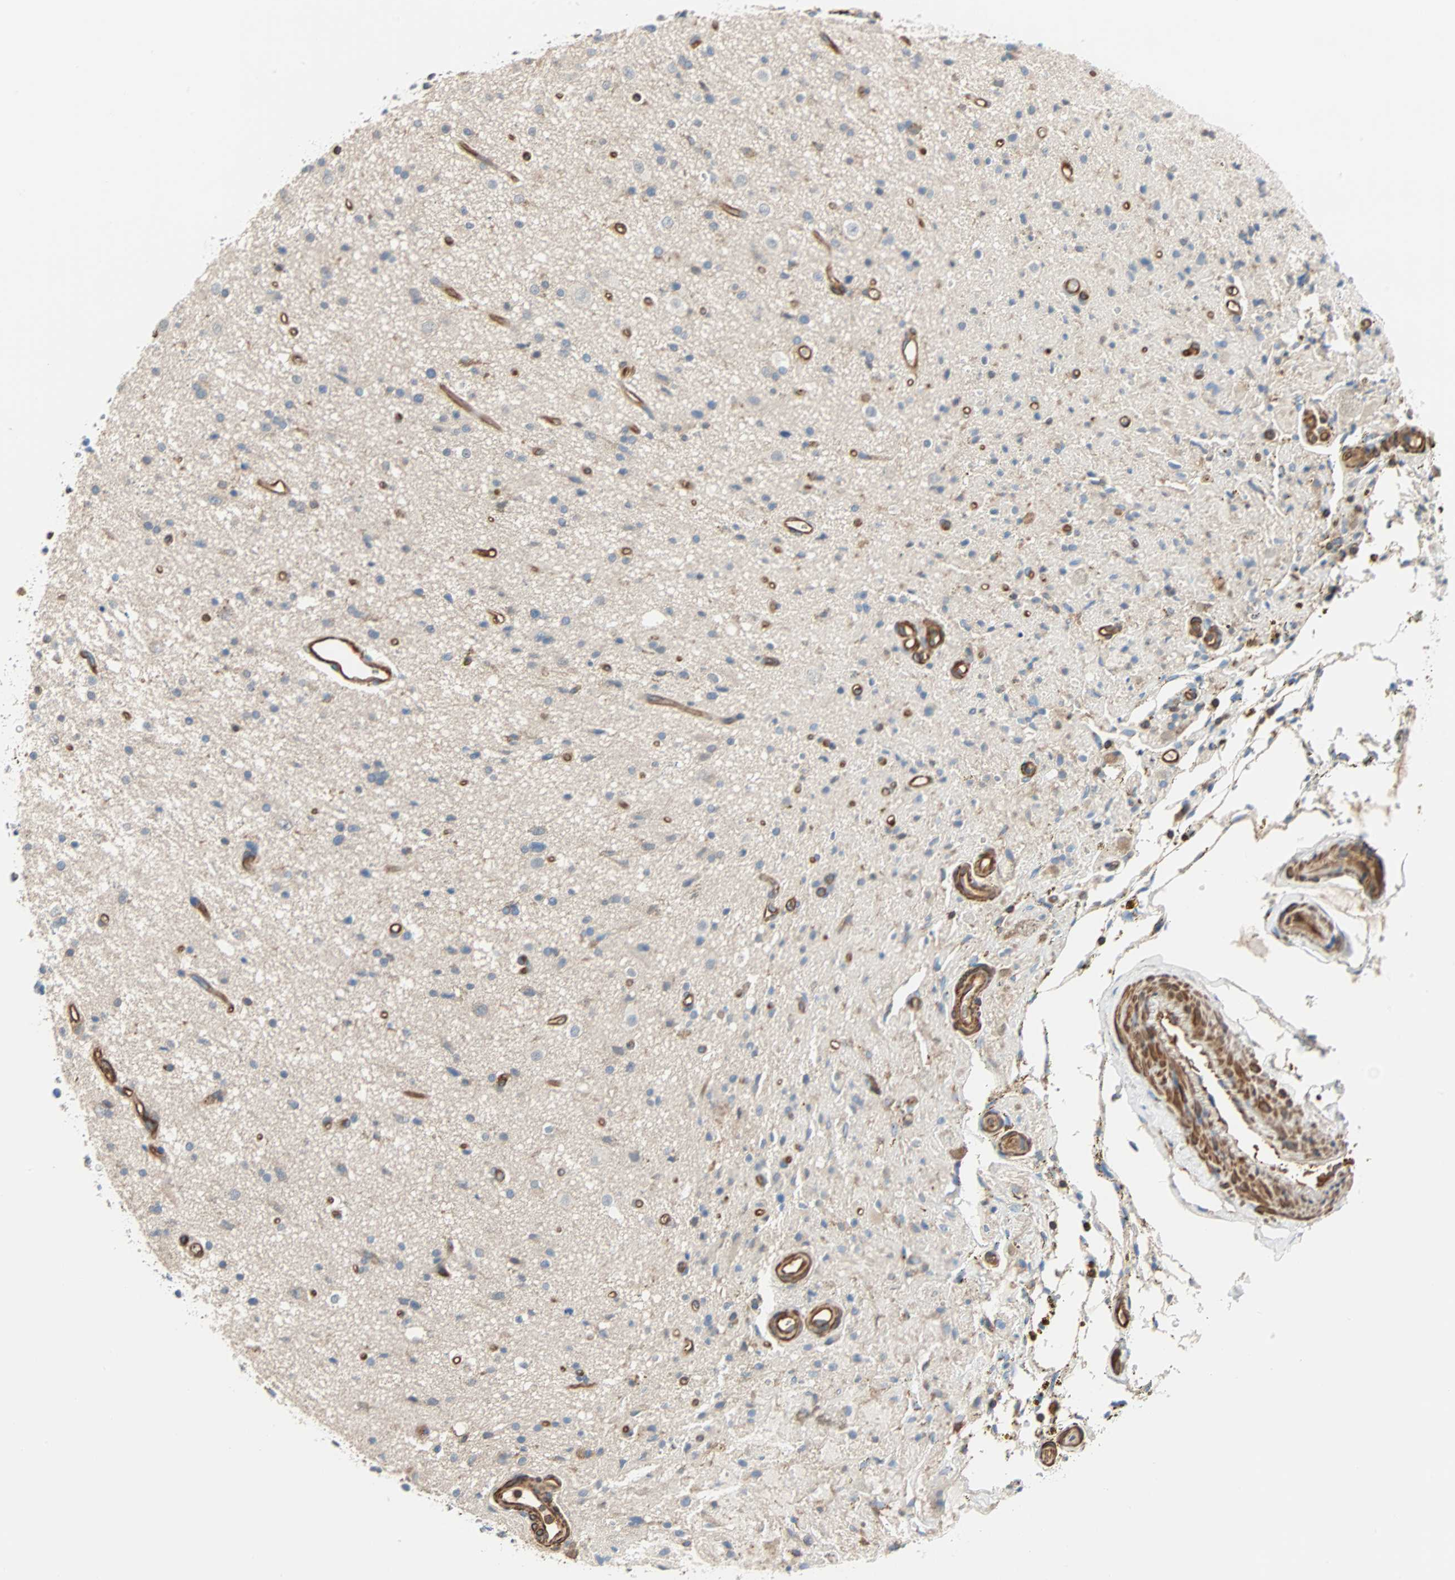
{"staining": {"intensity": "negative", "quantity": "none", "location": "none"}, "tissue": "glioma", "cell_type": "Tumor cells", "image_type": "cancer", "snomed": [{"axis": "morphology", "description": "Glioma, malignant, High grade"}, {"axis": "topography", "description": "Brain"}], "caption": "Photomicrograph shows no significant protein positivity in tumor cells of glioma.", "gene": "GALNT10", "patient": {"sex": "male", "age": 33}}